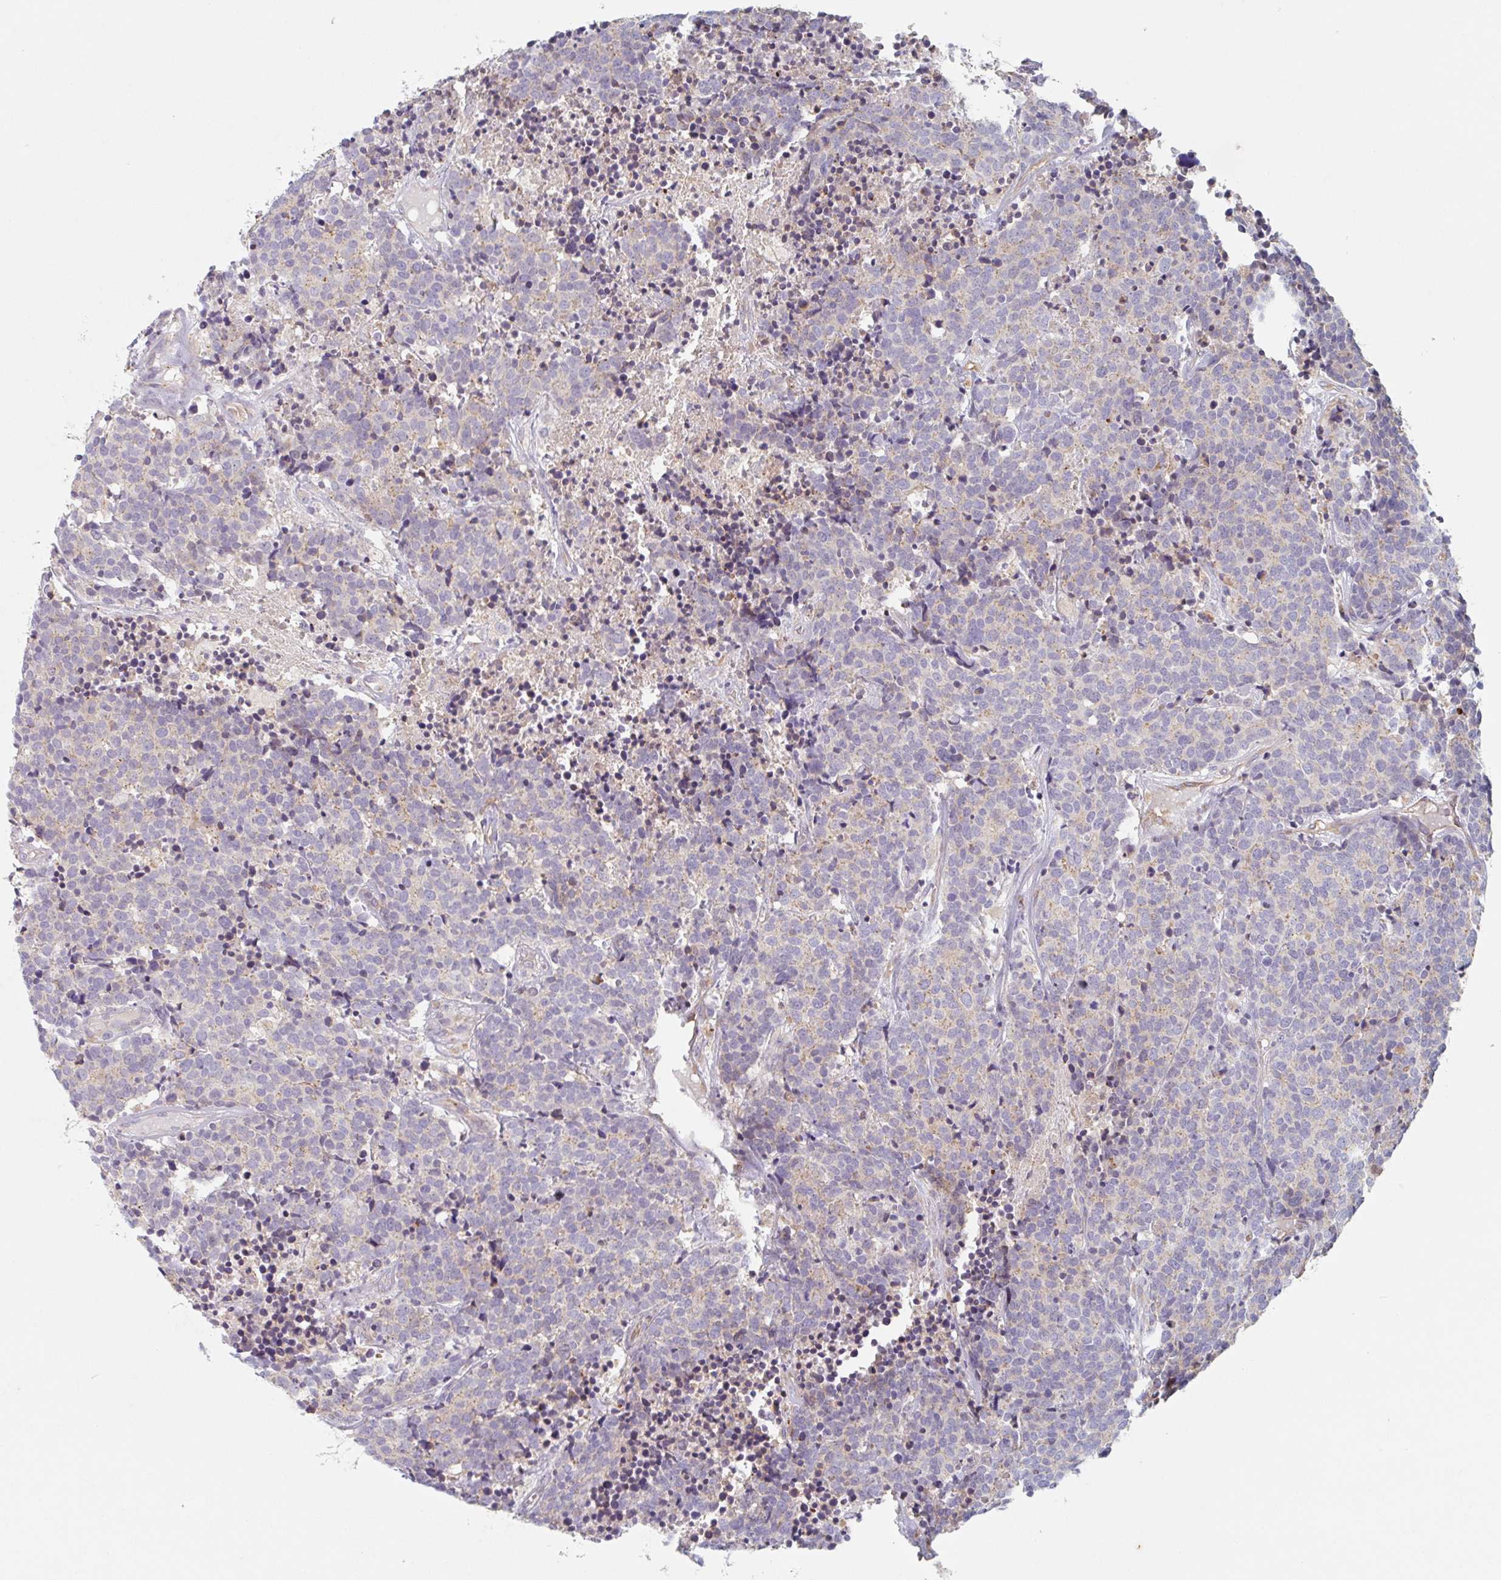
{"staining": {"intensity": "weak", "quantity": "25%-75%", "location": "cytoplasmic/membranous"}, "tissue": "carcinoid", "cell_type": "Tumor cells", "image_type": "cancer", "snomed": [{"axis": "morphology", "description": "Carcinoid, malignant, NOS"}, {"axis": "topography", "description": "Skin"}], "caption": "Immunohistochemistry staining of carcinoid, which reveals low levels of weak cytoplasmic/membranous expression in about 25%-75% of tumor cells indicating weak cytoplasmic/membranous protein staining. The staining was performed using DAB (3,3'-diaminobenzidine) (brown) for protein detection and nuclei were counterstained in hematoxylin (blue).", "gene": "MANBA", "patient": {"sex": "female", "age": 79}}